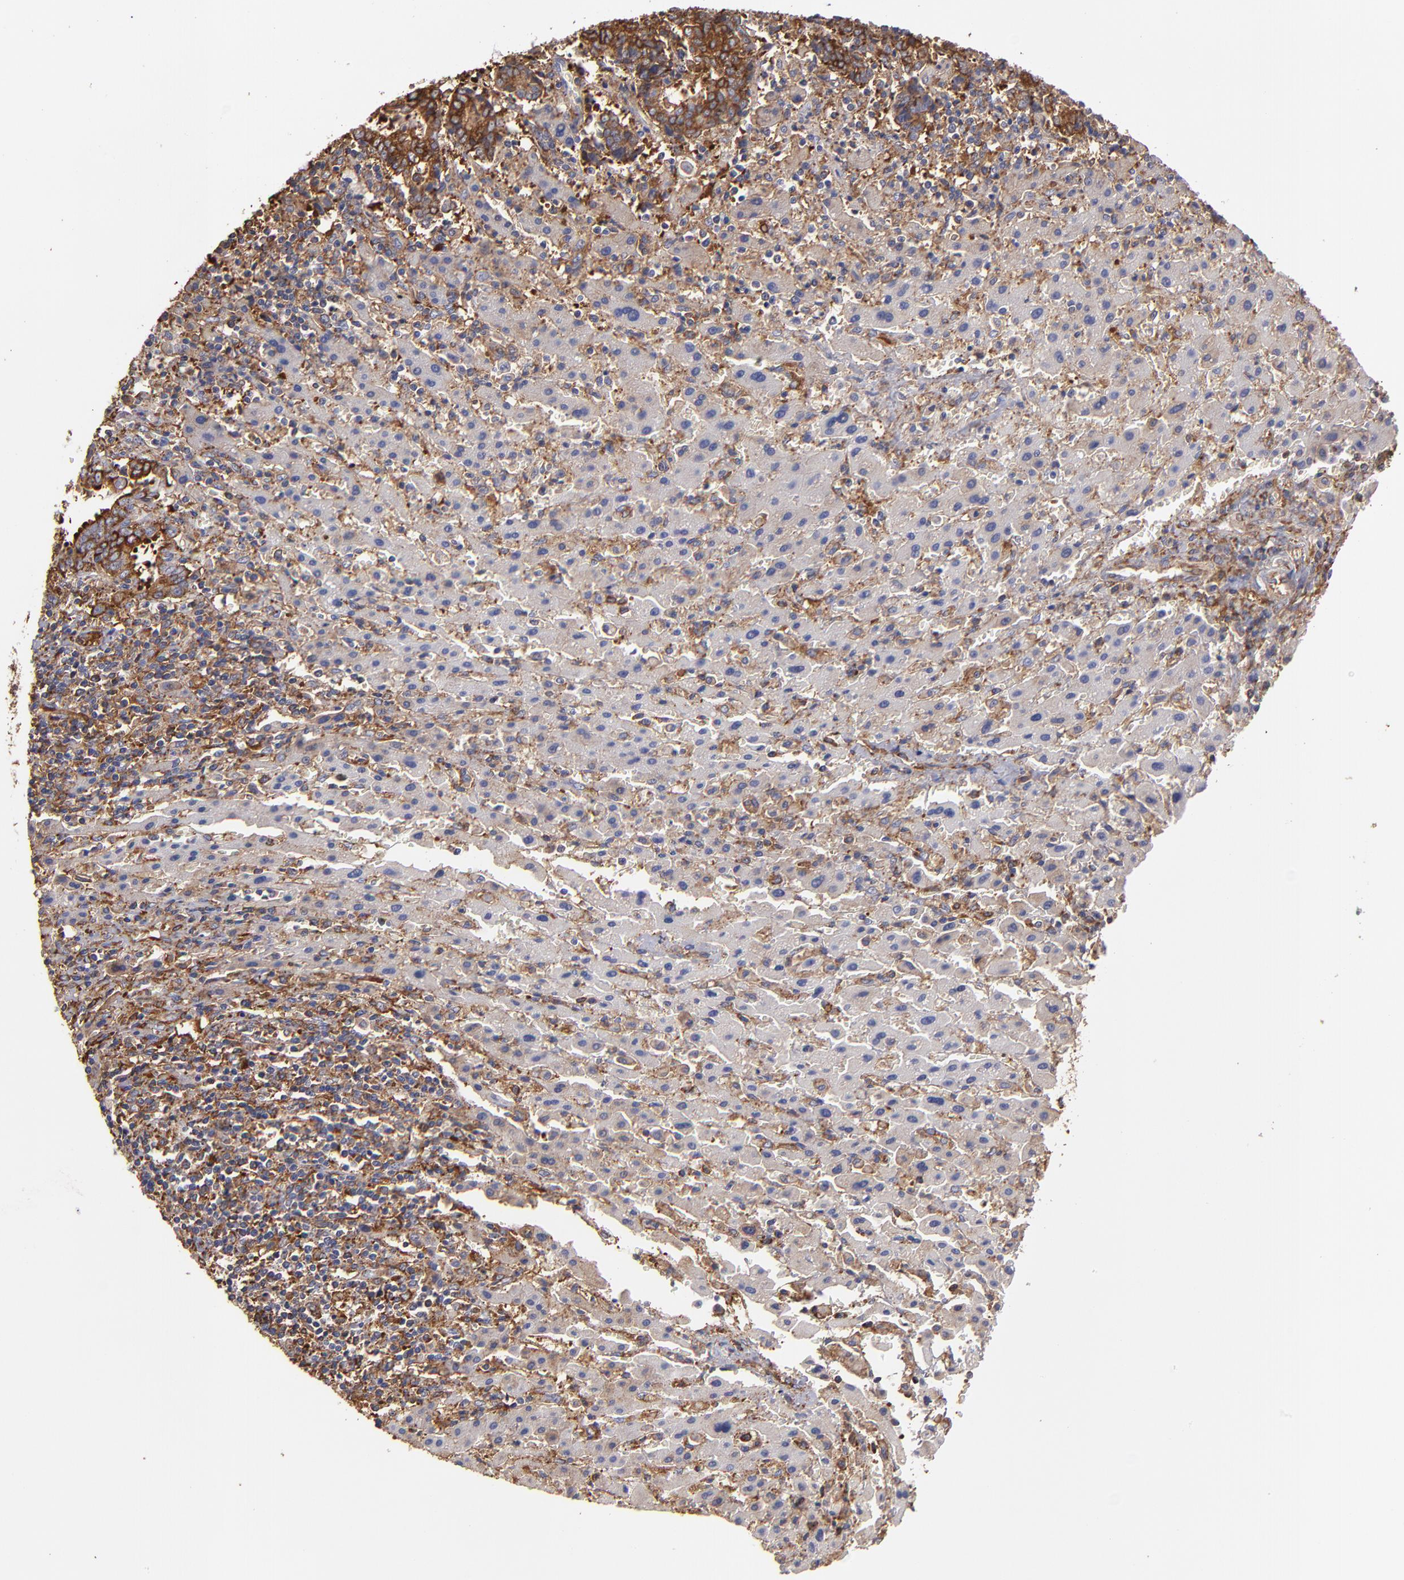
{"staining": {"intensity": "moderate", "quantity": "<25%", "location": "cytoplasmic/membranous"}, "tissue": "liver cancer", "cell_type": "Tumor cells", "image_type": "cancer", "snomed": [{"axis": "morphology", "description": "Cholangiocarcinoma"}, {"axis": "topography", "description": "Liver"}], "caption": "Moderate cytoplasmic/membranous positivity is present in approximately <25% of tumor cells in liver cholangiocarcinoma.", "gene": "MVP", "patient": {"sex": "male", "age": 57}}